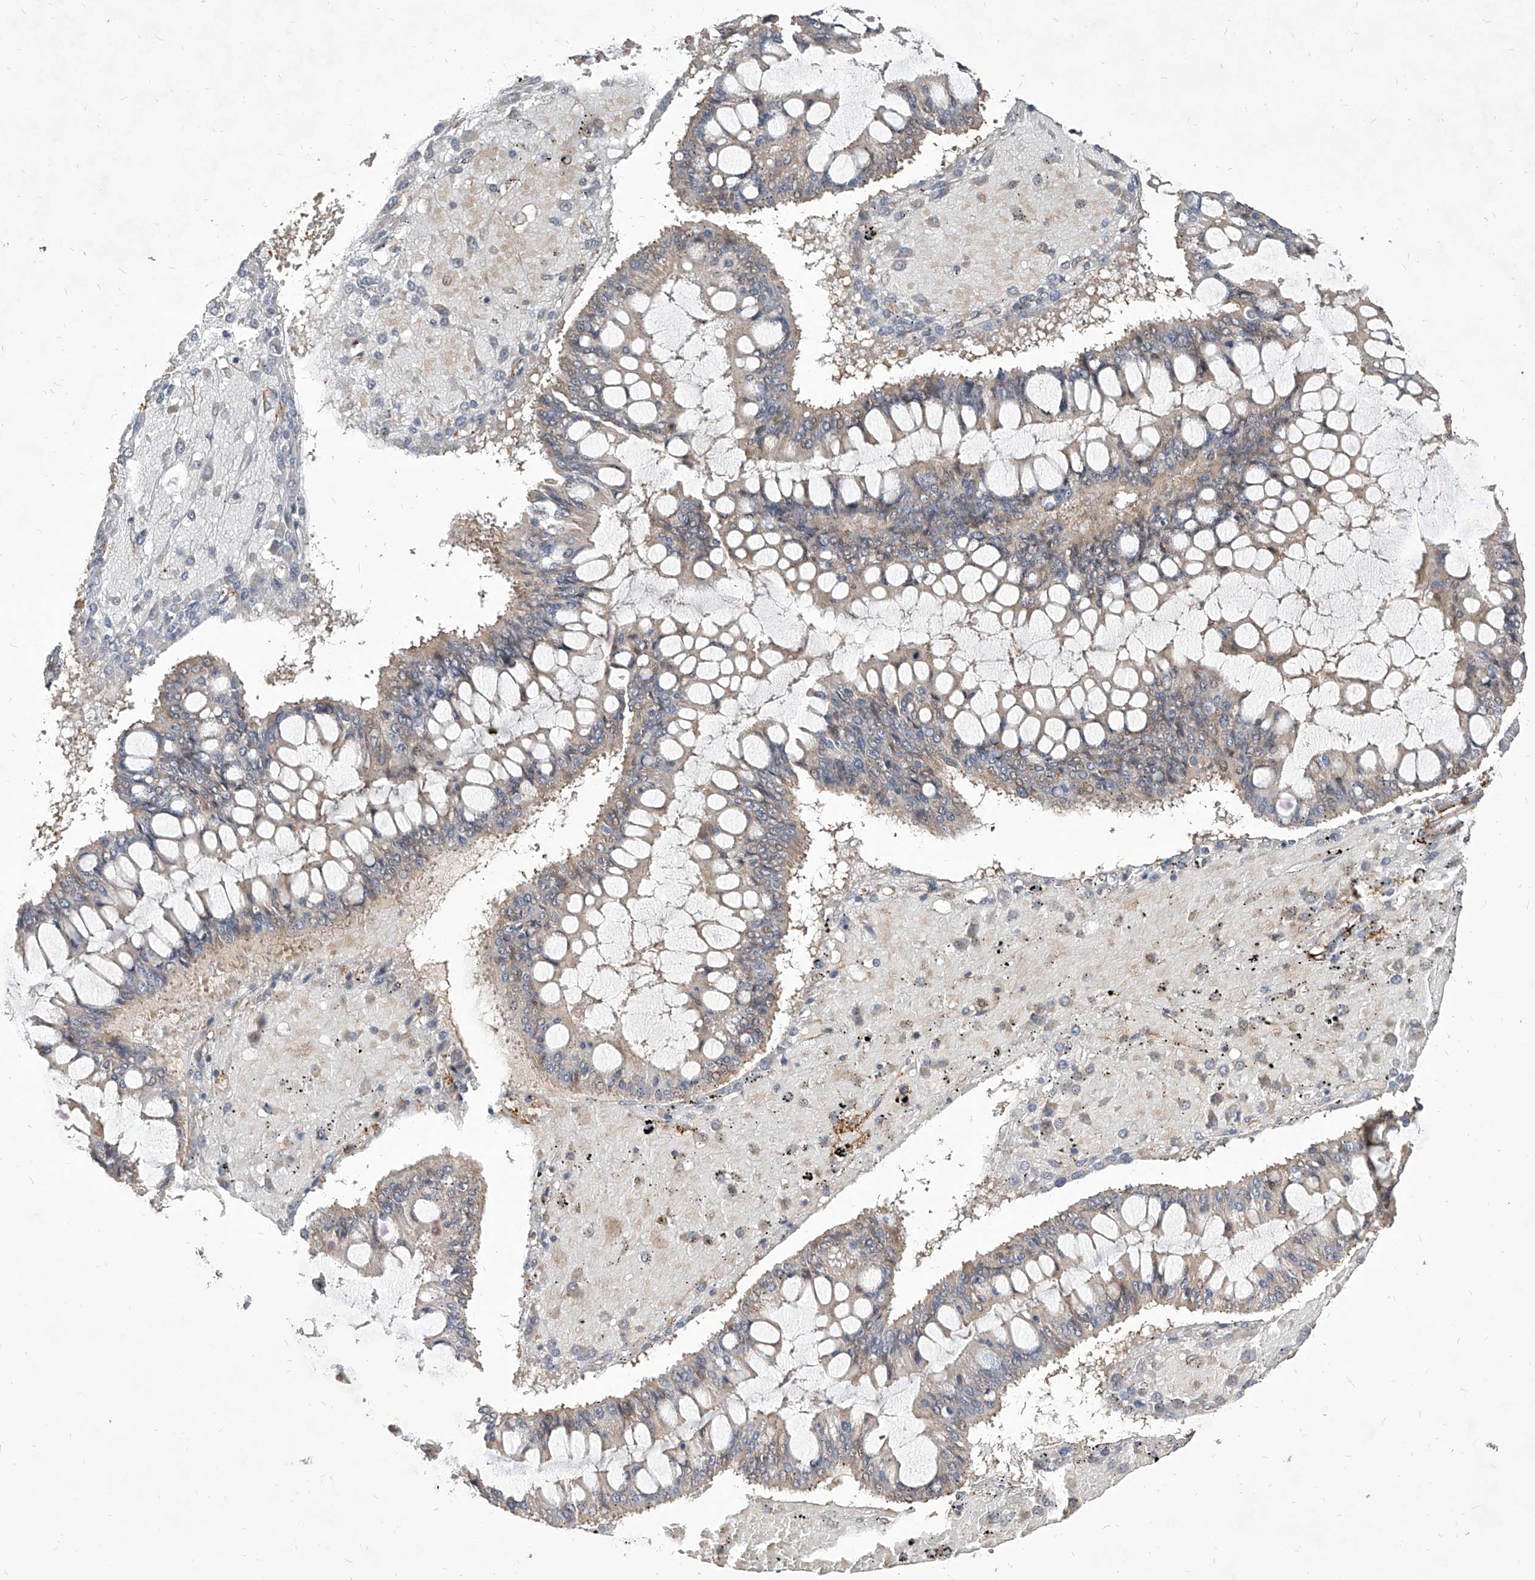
{"staining": {"intensity": "weak", "quantity": "25%-75%", "location": "cytoplasmic/membranous"}, "tissue": "ovarian cancer", "cell_type": "Tumor cells", "image_type": "cancer", "snomed": [{"axis": "morphology", "description": "Cystadenocarcinoma, mucinous, NOS"}, {"axis": "topography", "description": "Ovary"}], "caption": "A brown stain labels weak cytoplasmic/membranous expression of a protein in human mucinous cystadenocarcinoma (ovarian) tumor cells.", "gene": "FAM83B", "patient": {"sex": "female", "age": 73}}